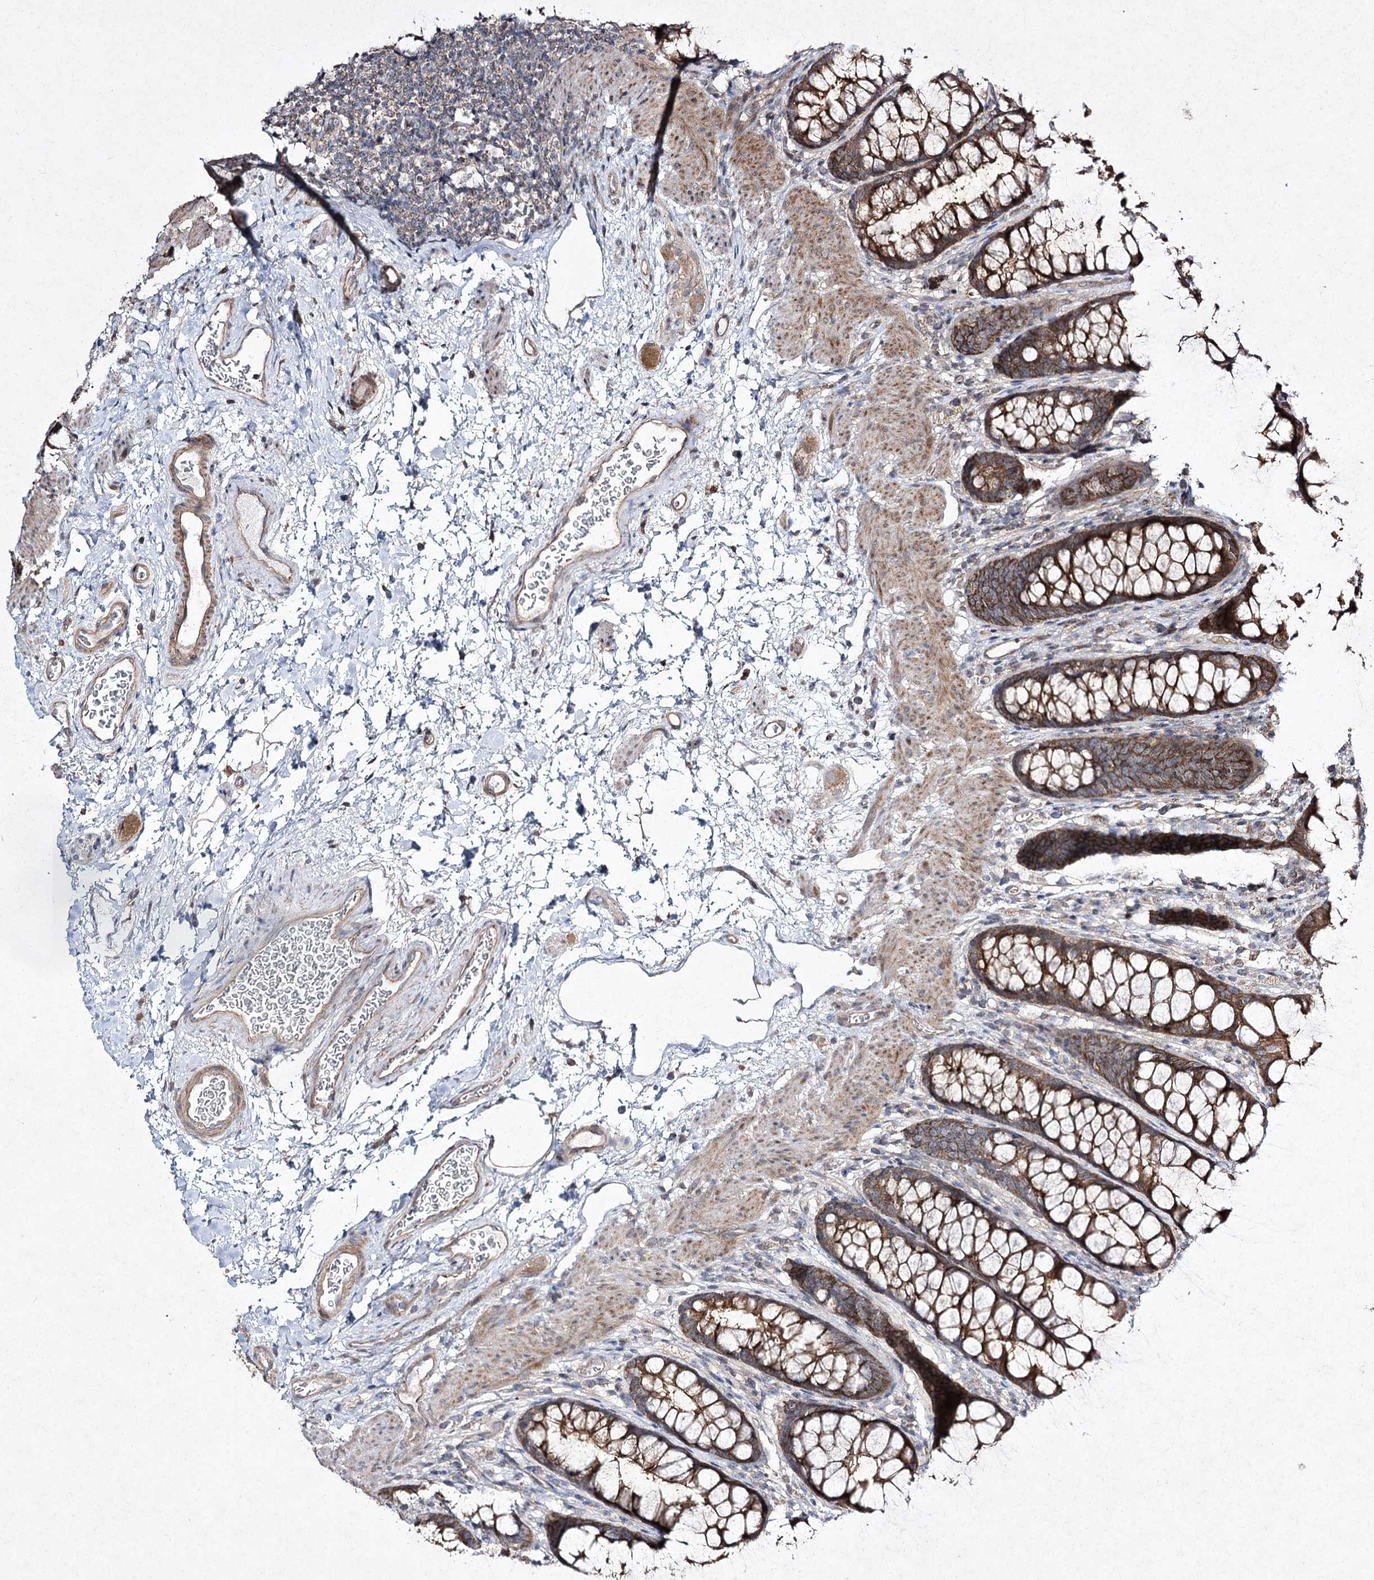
{"staining": {"intensity": "moderate", "quantity": ">75%", "location": "cytoplasmic/membranous"}, "tissue": "colon", "cell_type": "Endothelial cells", "image_type": "normal", "snomed": [{"axis": "morphology", "description": "Normal tissue, NOS"}, {"axis": "topography", "description": "Colon"}], "caption": "Colon stained with immunohistochemistry exhibits moderate cytoplasmic/membranous expression in about >75% of endothelial cells.", "gene": "FANCL", "patient": {"sex": "female", "age": 62}}